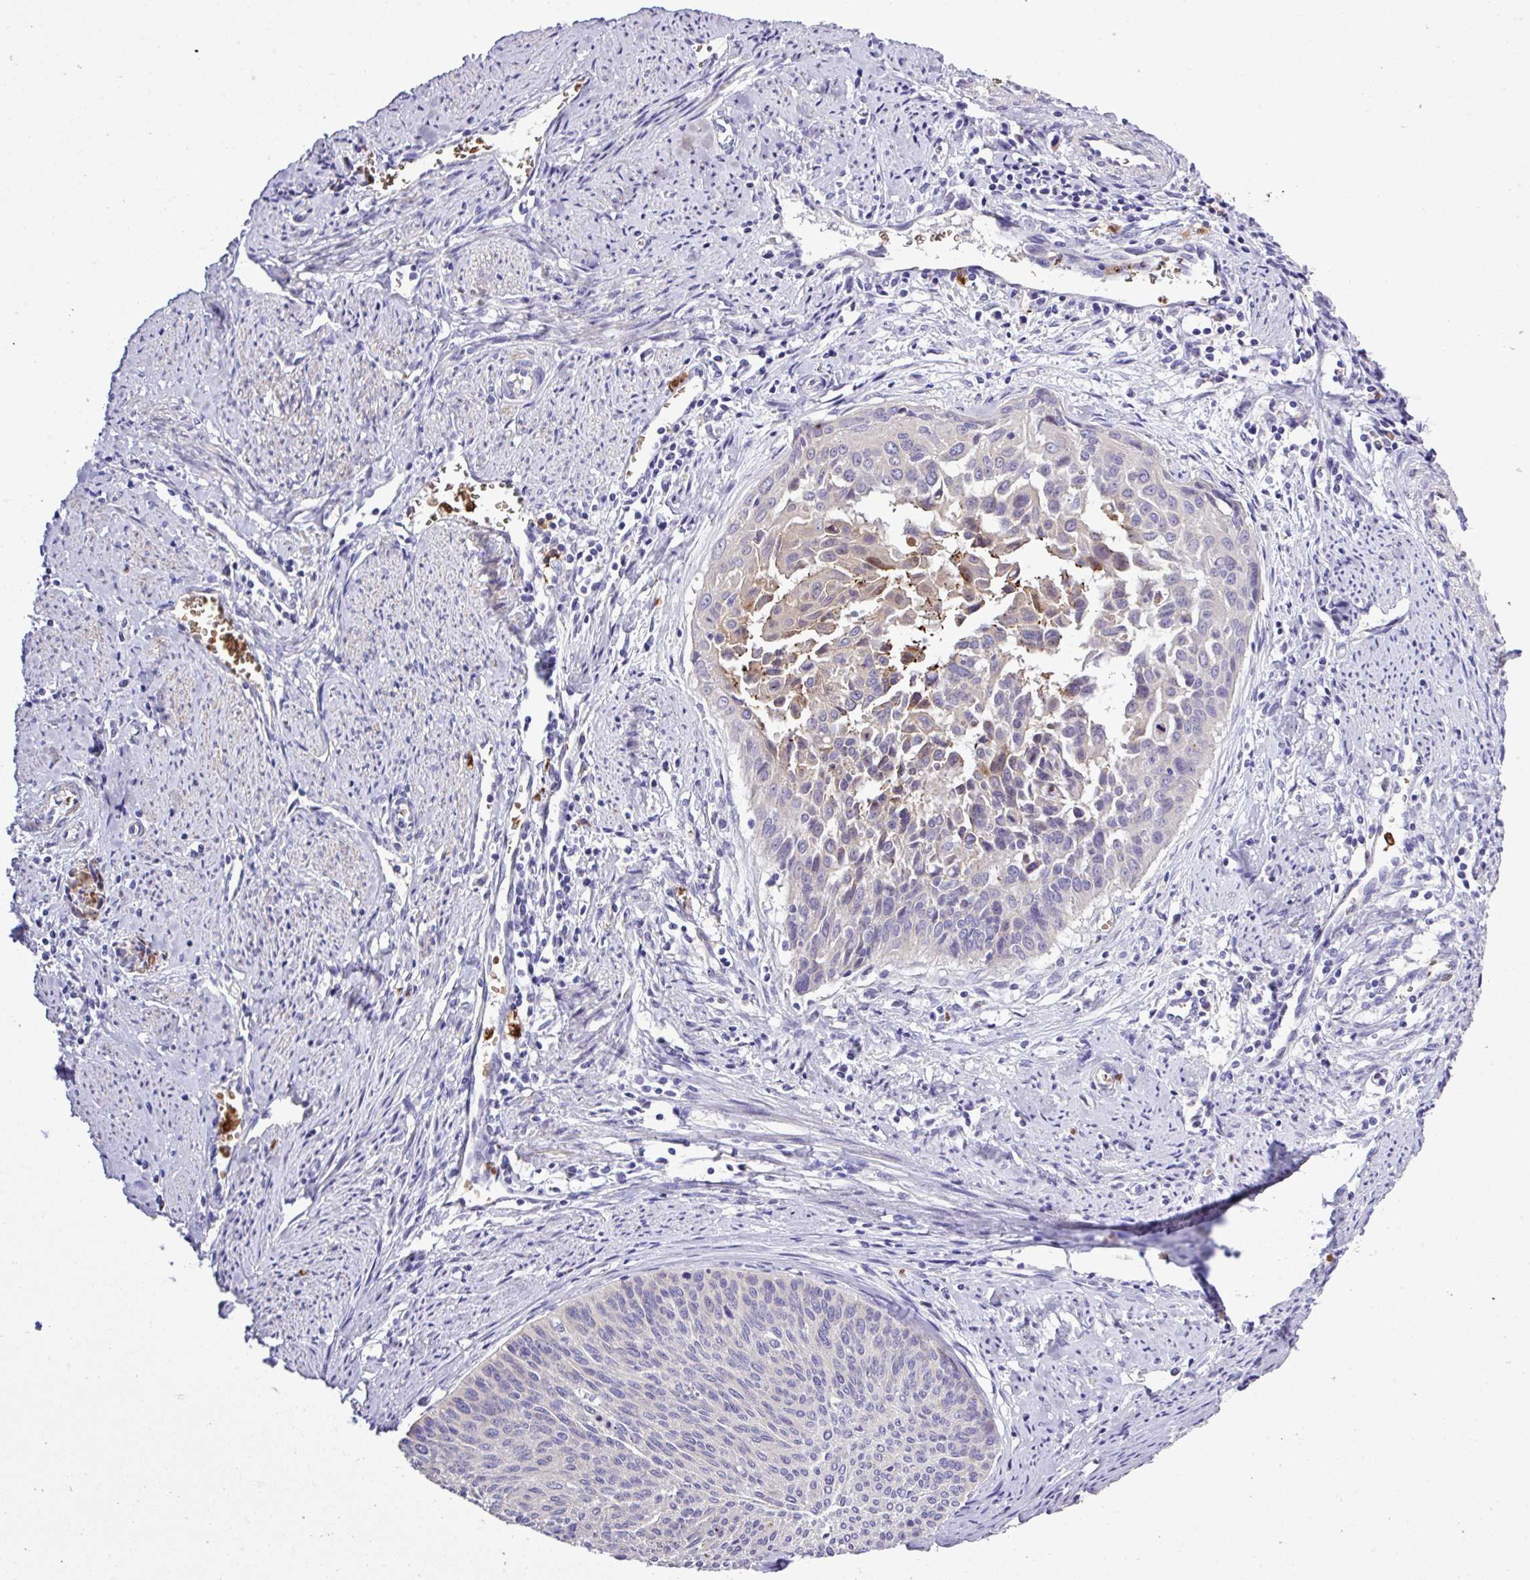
{"staining": {"intensity": "negative", "quantity": "none", "location": "none"}, "tissue": "cervical cancer", "cell_type": "Tumor cells", "image_type": "cancer", "snomed": [{"axis": "morphology", "description": "Squamous cell carcinoma, NOS"}, {"axis": "topography", "description": "Cervix"}], "caption": "This is an IHC histopathology image of cervical cancer (squamous cell carcinoma). There is no positivity in tumor cells.", "gene": "MGAT4B", "patient": {"sex": "female", "age": 55}}